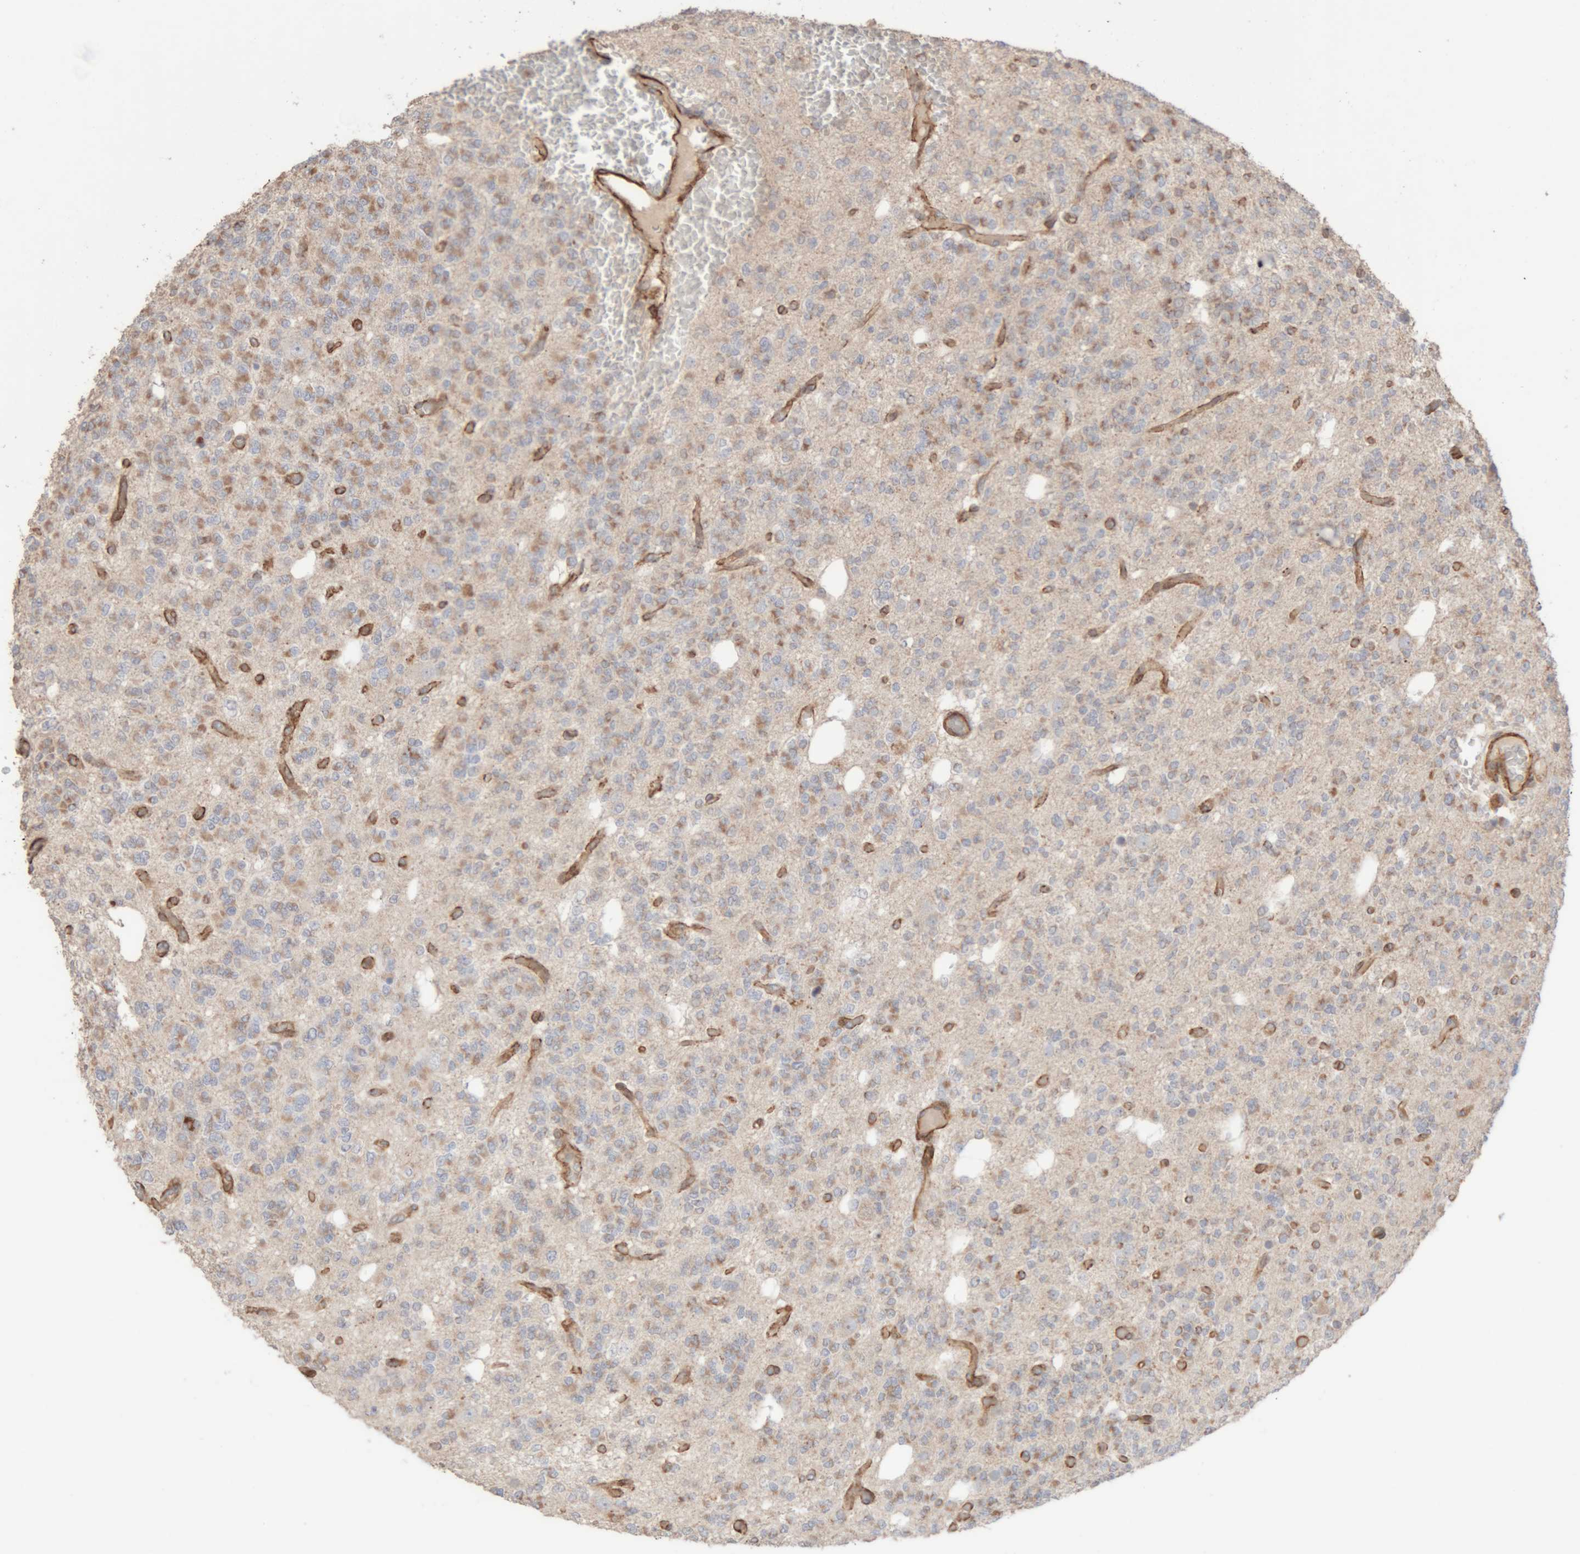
{"staining": {"intensity": "weak", "quantity": "25%-75%", "location": "cytoplasmic/membranous"}, "tissue": "glioma", "cell_type": "Tumor cells", "image_type": "cancer", "snomed": [{"axis": "morphology", "description": "Glioma, malignant, Low grade"}, {"axis": "topography", "description": "Brain"}], "caption": "Brown immunohistochemical staining in human glioma displays weak cytoplasmic/membranous staining in about 25%-75% of tumor cells.", "gene": "RAB32", "patient": {"sex": "male", "age": 38}}